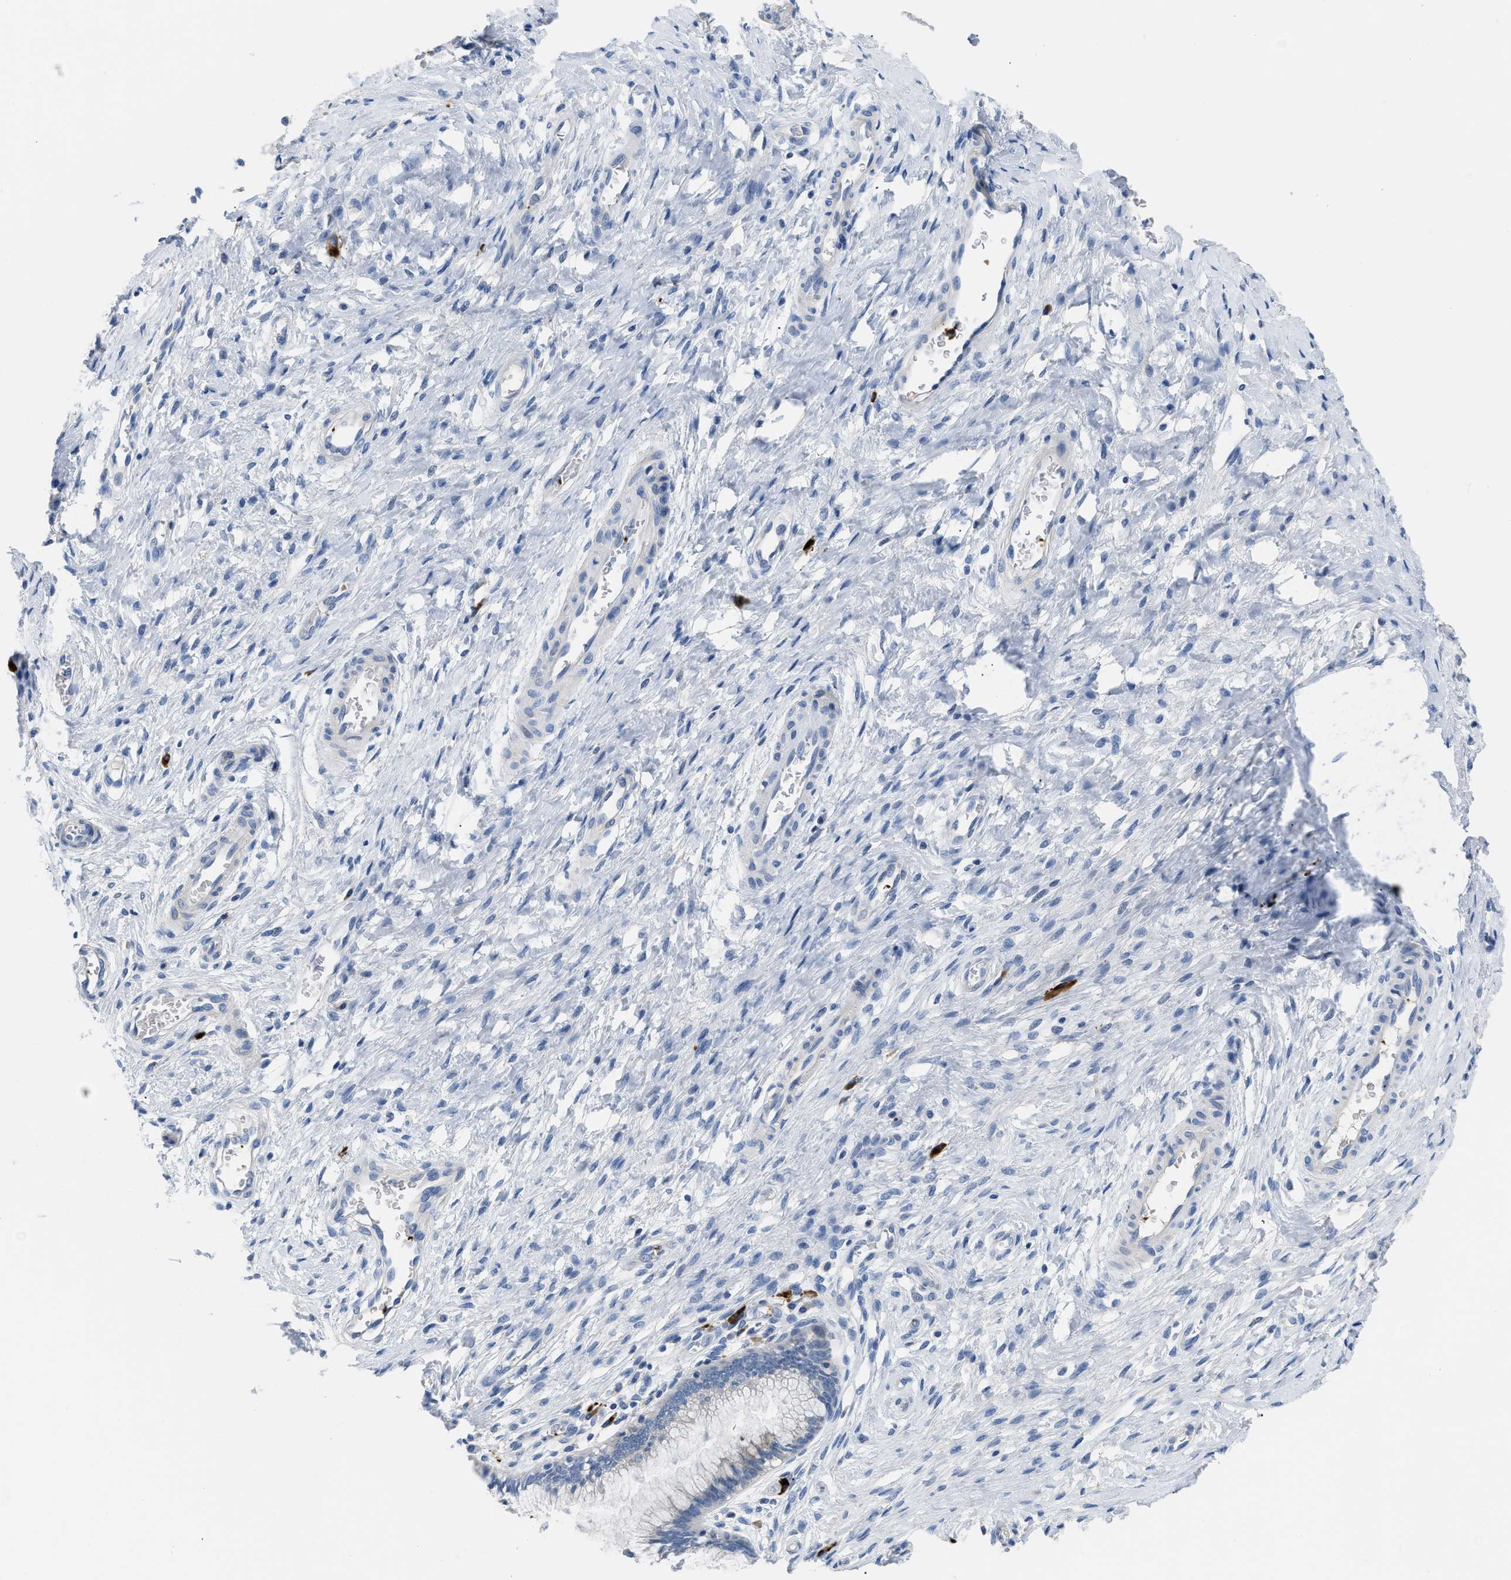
{"staining": {"intensity": "negative", "quantity": "none", "location": "none"}, "tissue": "cervix", "cell_type": "Glandular cells", "image_type": "normal", "snomed": [{"axis": "morphology", "description": "Normal tissue, NOS"}, {"axis": "topography", "description": "Cervix"}], "caption": "A high-resolution micrograph shows IHC staining of unremarkable cervix, which demonstrates no significant expression in glandular cells. (IHC, brightfield microscopy, high magnification).", "gene": "FGF18", "patient": {"sex": "female", "age": 55}}